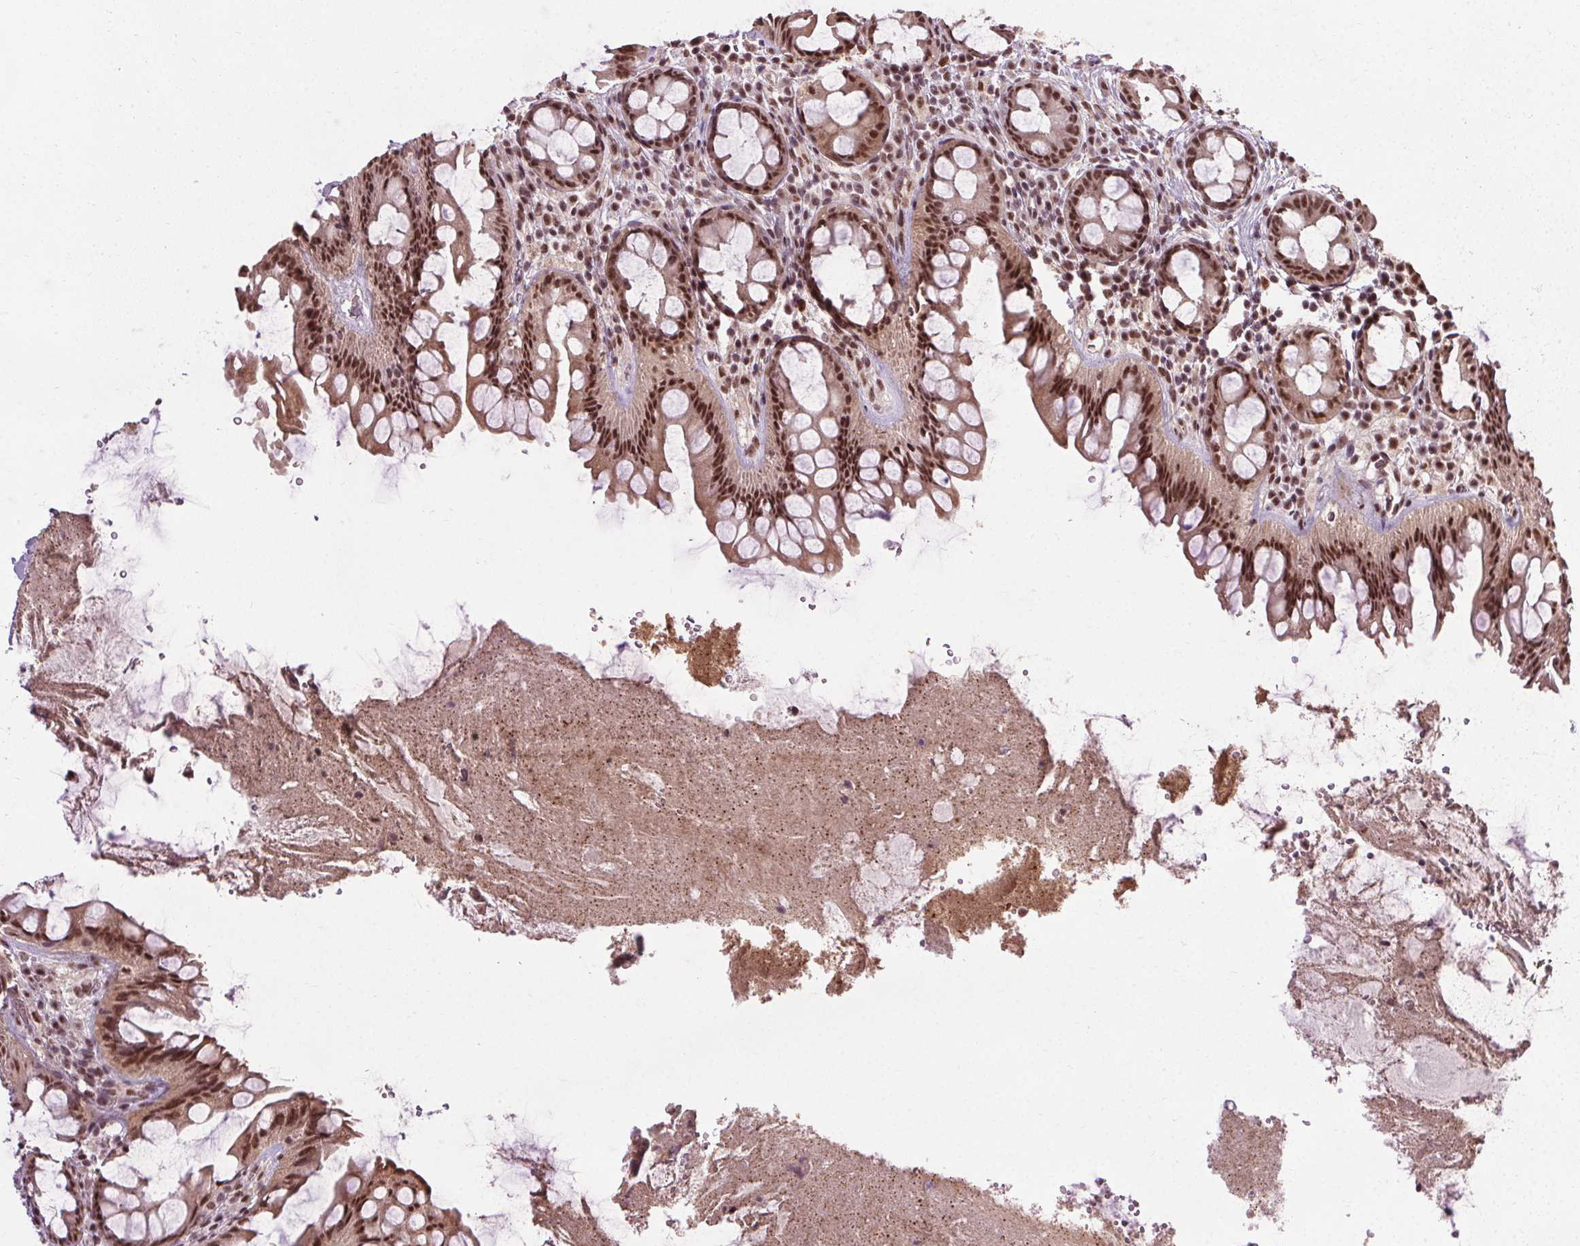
{"staining": {"intensity": "moderate", "quantity": ">75%", "location": "nuclear"}, "tissue": "rectum", "cell_type": "Glandular cells", "image_type": "normal", "snomed": [{"axis": "morphology", "description": "Normal tissue, NOS"}, {"axis": "topography", "description": "Rectum"}], "caption": "DAB immunohistochemical staining of benign human rectum demonstrates moderate nuclear protein staining in about >75% of glandular cells.", "gene": "MED6", "patient": {"sex": "female", "age": 69}}